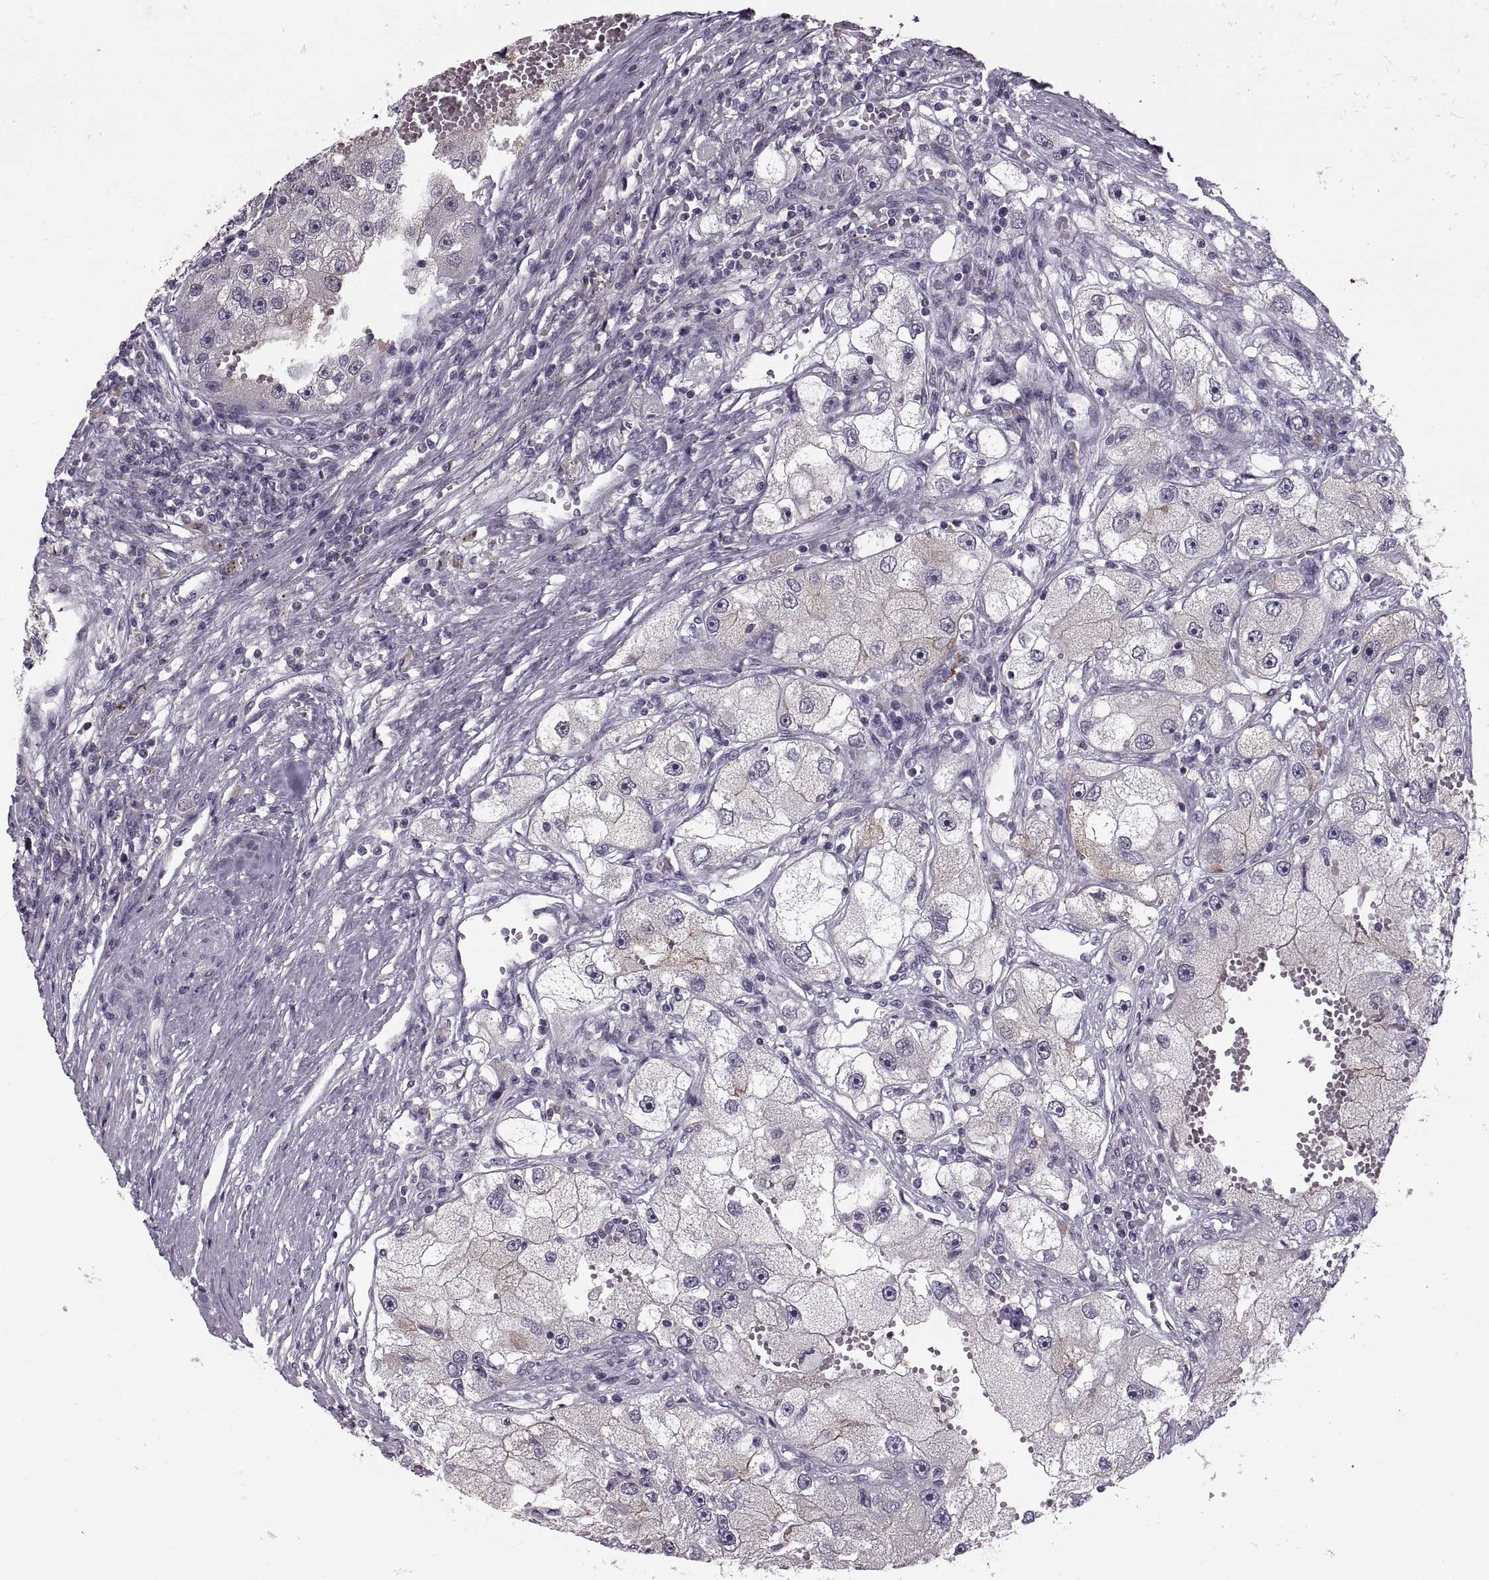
{"staining": {"intensity": "negative", "quantity": "none", "location": "none"}, "tissue": "renal cancer", "cell_type": "Tumor cells", "image_type": "cancer", "snomed": [{"axis": "morphology", "description": "Adenocarcinoma, NOS"}, {"axis": "topography", "description": "Kidney"}], "caption": "Immunohistochemical staining of renal cancer (adenocarcinoma) displays no significant positivity in tumor cells.", "gene": "CACNA1F", "patient": {"sex": "male", "age": 63}}